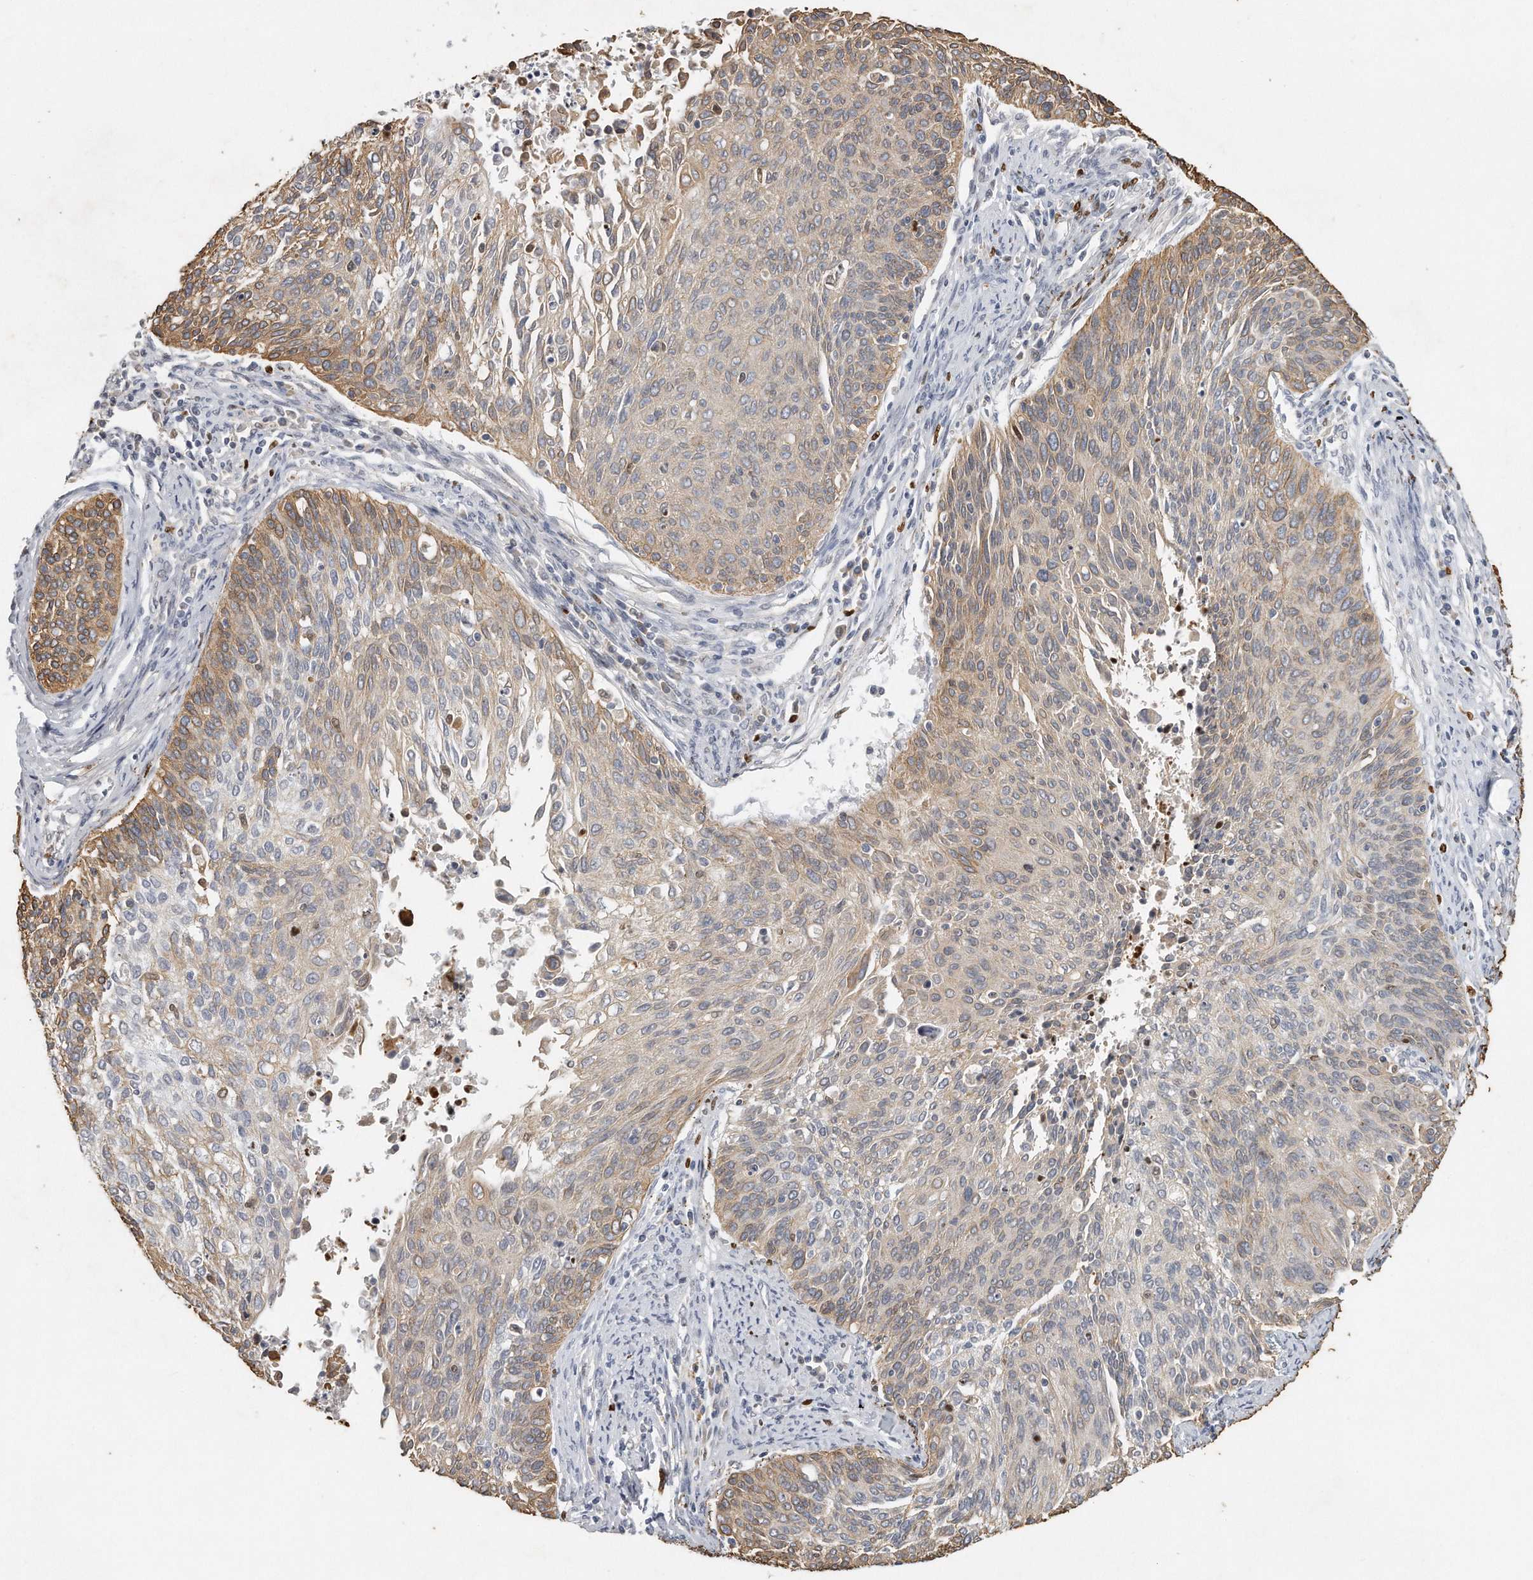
{"staining": {"intensity": "moderate", "quantity": ">75%", "location": "cytoplasmic/membranous"}, "tissue": "cervical cancer", "cell_type": "Tumor cells", "image_type": "cancer", "snomed": [{"axis": "morphology", "description": "Squamous cell carcinoma, NOS"}, {"axis": "topography", "description": "Cervix"}], "caption": "Protein staining of squamous cell carcinoma (cervical) tissue demonstrates moderate cytoplasmic/membranous positivity in about >75% of tumor cells.", "gene": "CAMK1", "patient": {"sex": "female", "age": 55}}